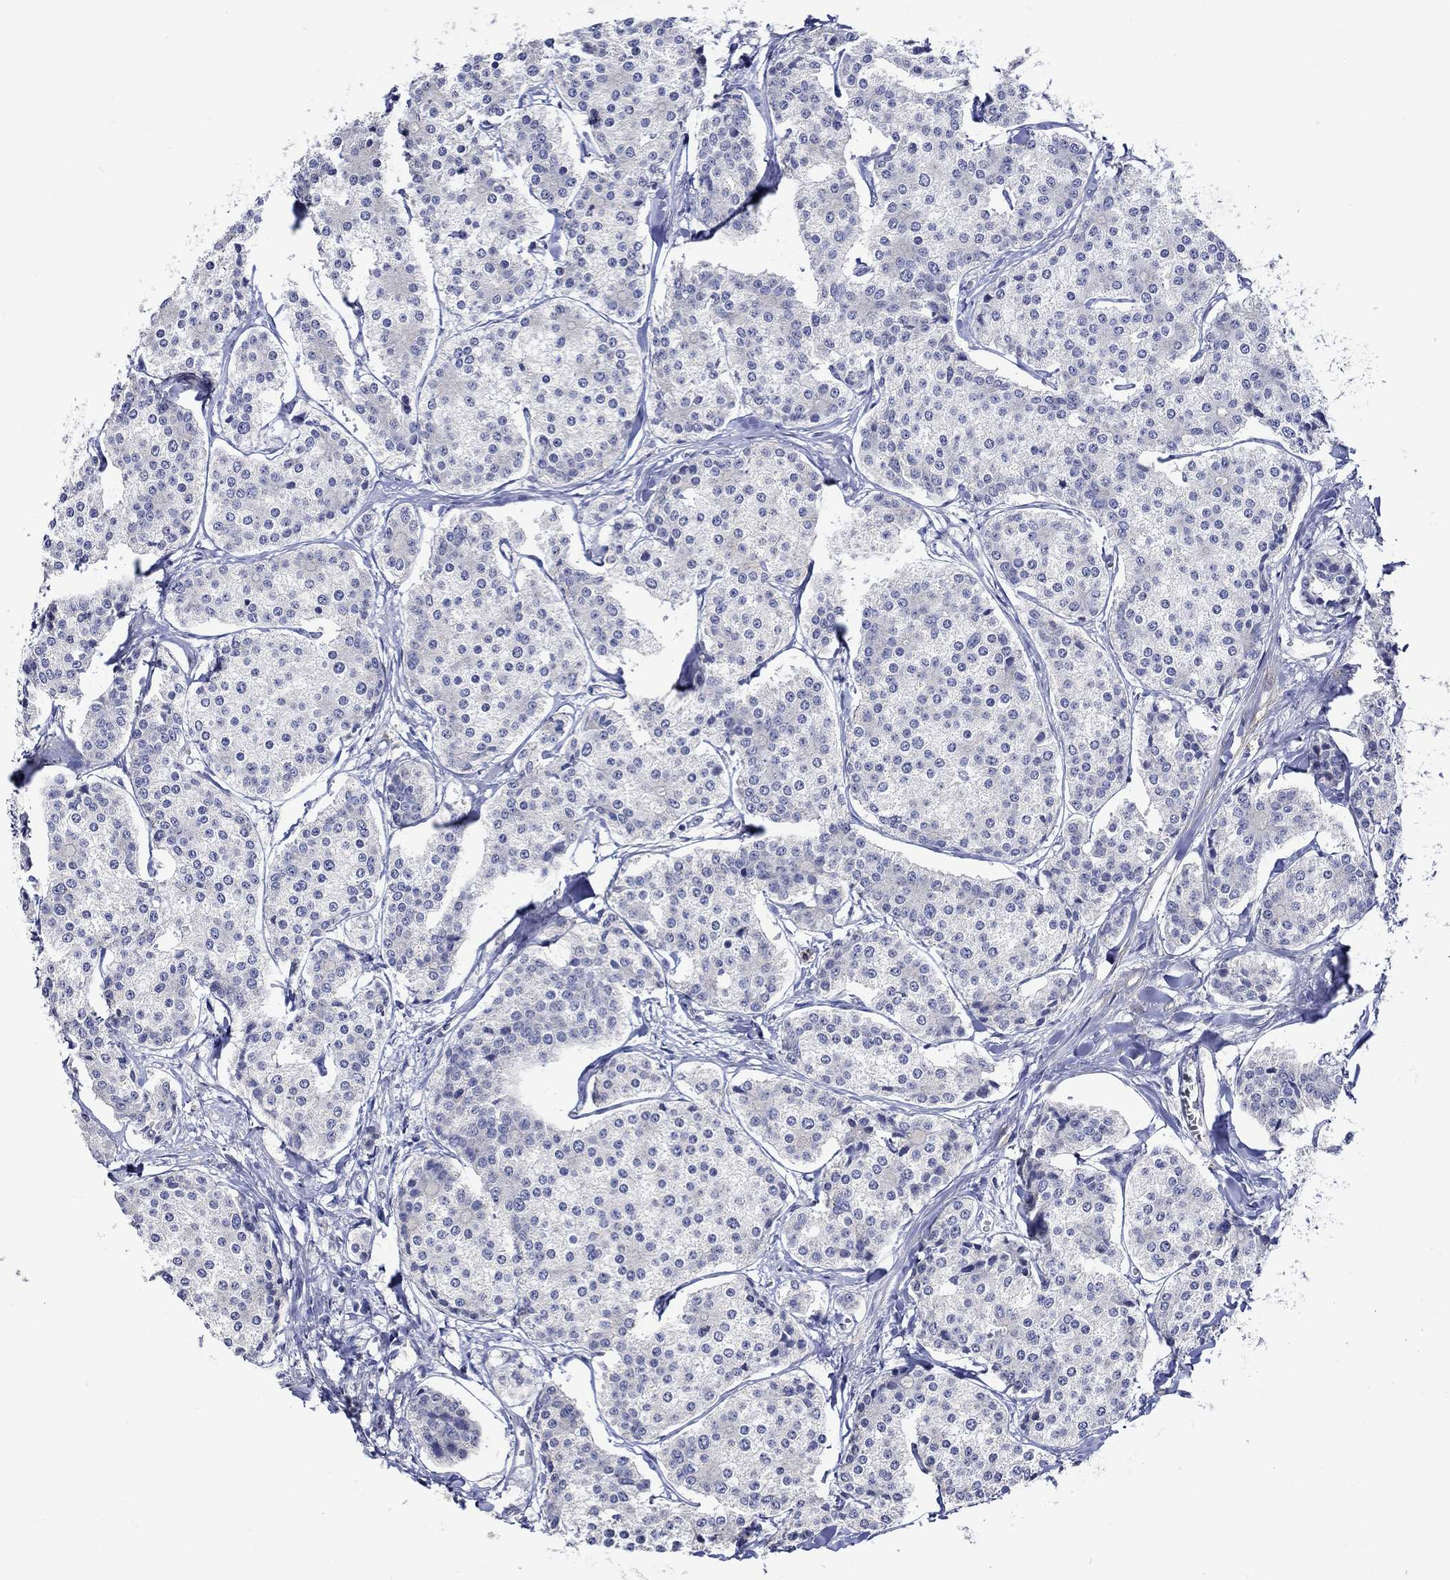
{"staining": {"intensity": "negative", "quantity": "none", "location": "none"}, "tissue": "carcinoid", "cell_type": "Tumor cells", "image_type": "cancer", "snomed": [{"axis": "morphology", "description": "Carcinoid, malignant, NOS"}, {"axis": "topography", "description": "Small intestine"}], "caption": "The image displays no staining of tumor cells in carcinoid.", "gene": "CRYAB", "patient": {"sex": "female", "age": 65}}